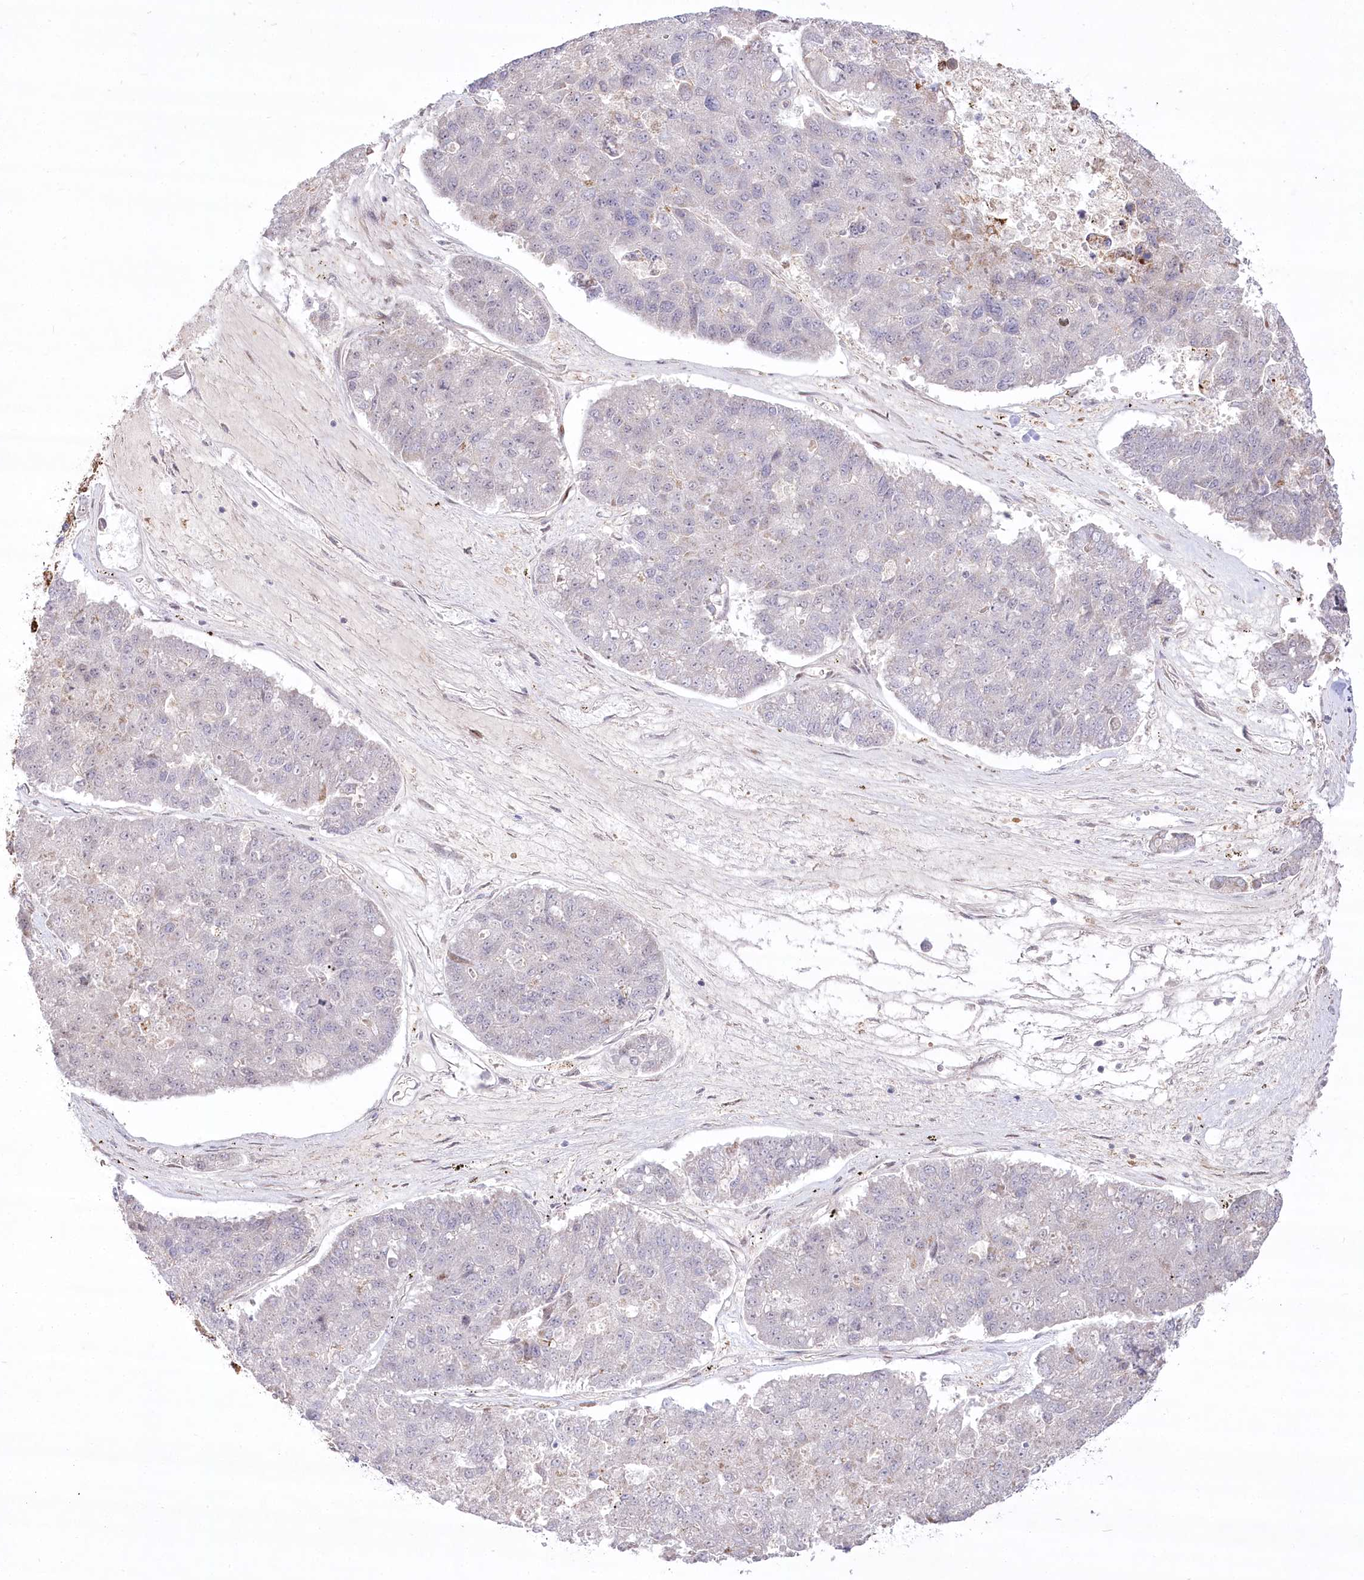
{"staining": {"intensity": "negative", "quantity": "none", "location": "none"}, "tissue": "pancreatic cancer", "cell_type": "Tumor cells", "image_type": "cancer", "snomed": [{"axis": "morphology", "description": "Adenocarcinoma, NOS"}, {"axis": "topography", "description": "Pancreas"}], "caption": "Pancreatic cancer (adenocarcinoma) was stained to show a protein in brown. There is no significant expression in tumor cells.", "gene": "CEP164", "patient": {"sex": "male", "age": 50}}